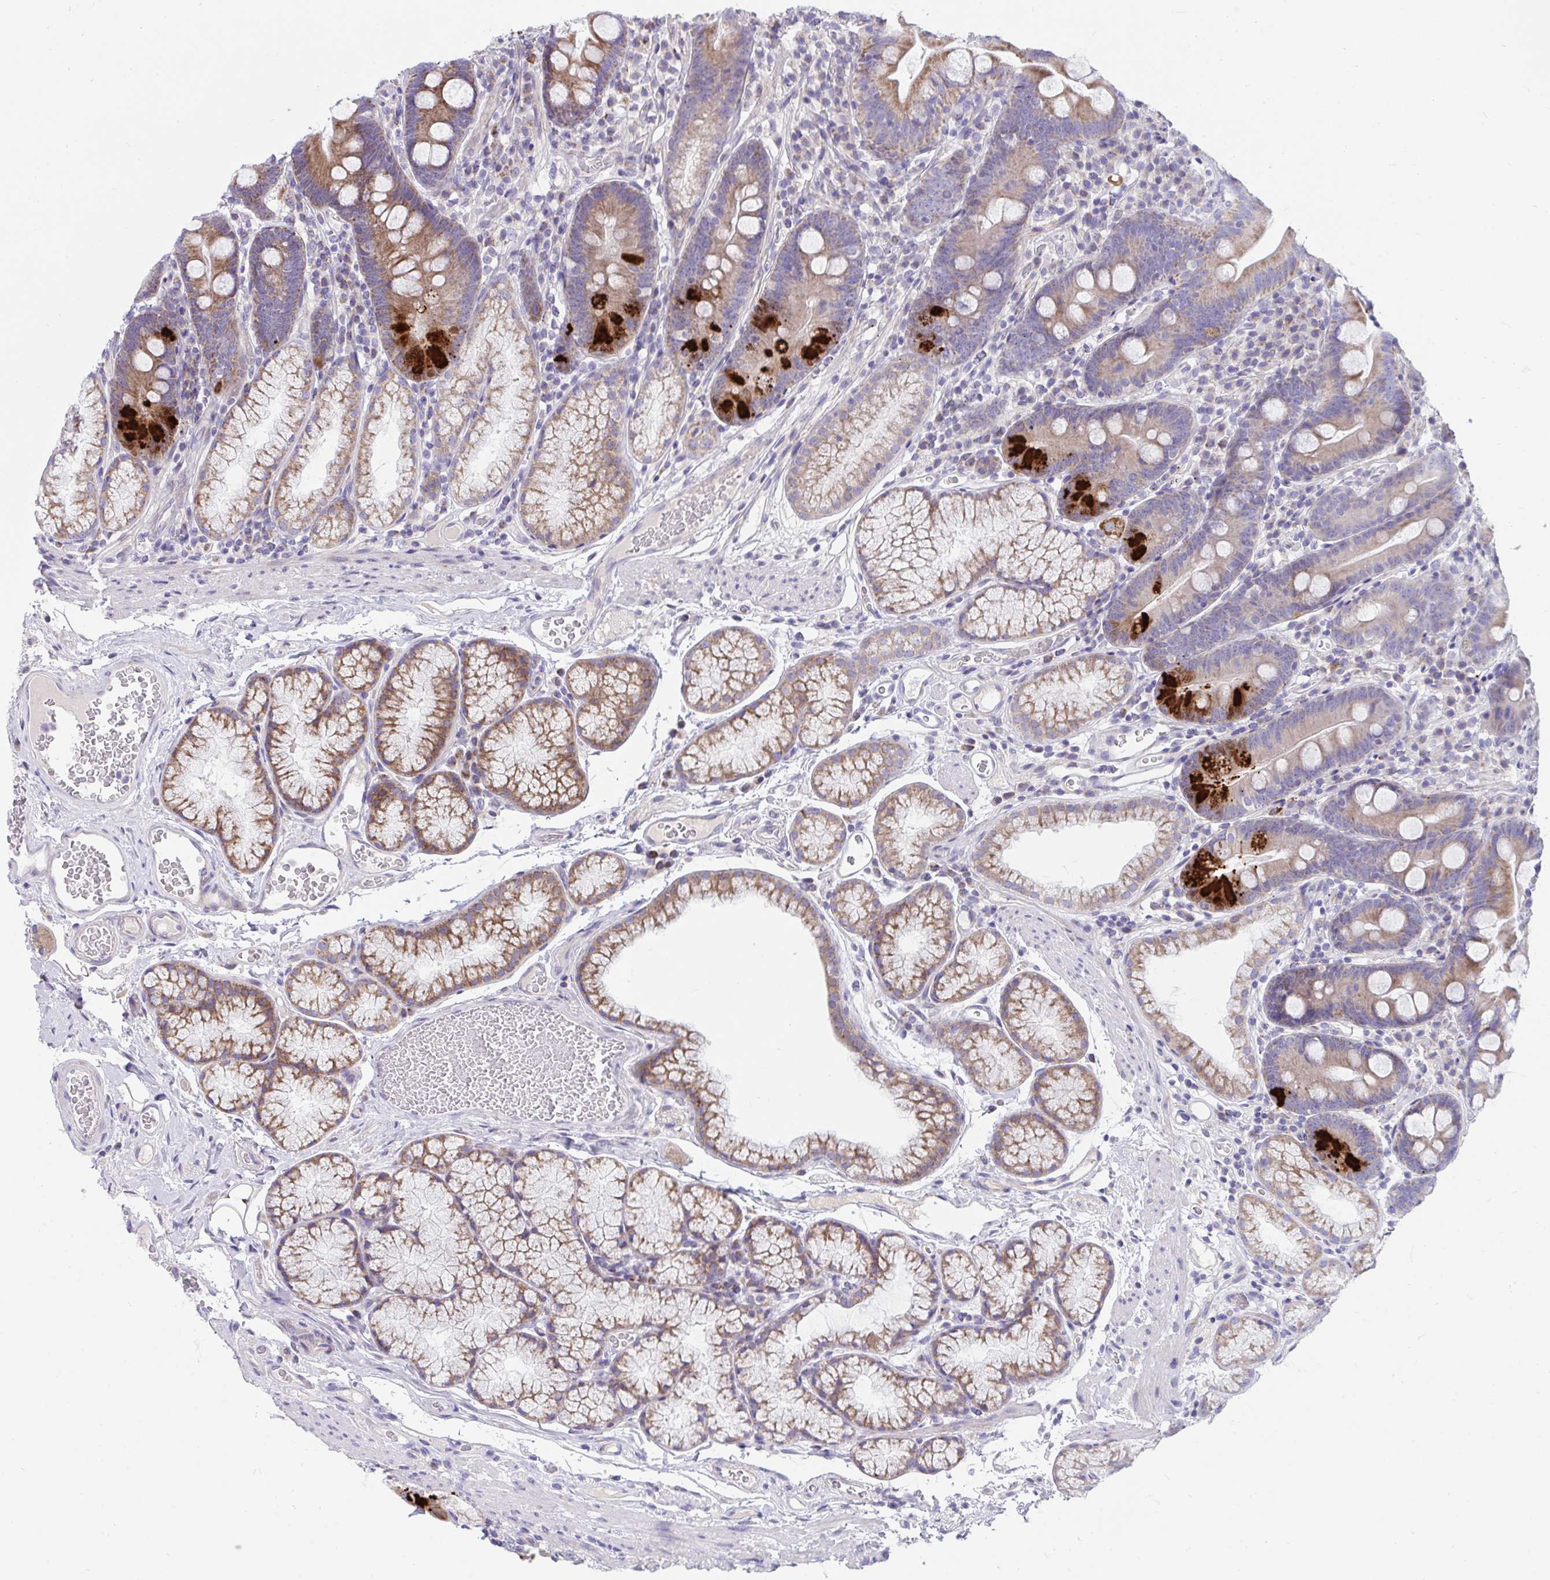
{"staining": {"intensity": "strong", "quantity": ">75%", "location": "cytoplasmic/membranous"}, "tissue": "duodenum", "cell_type": "Glandular cells", "image_type": "normal", "snomed": [{"axis": "morphology", "description": "Normal tissue, NOS"}, {"axis": "topography", "description": "Duodenum"}], "caption": "Human duodenum stained with a brown dye shows strong cytoplasmic/membranous positive staining in approximately >75% of glandular cells.", "gene": "DTX3", "patient": {"sex": "female", "age": 67}}